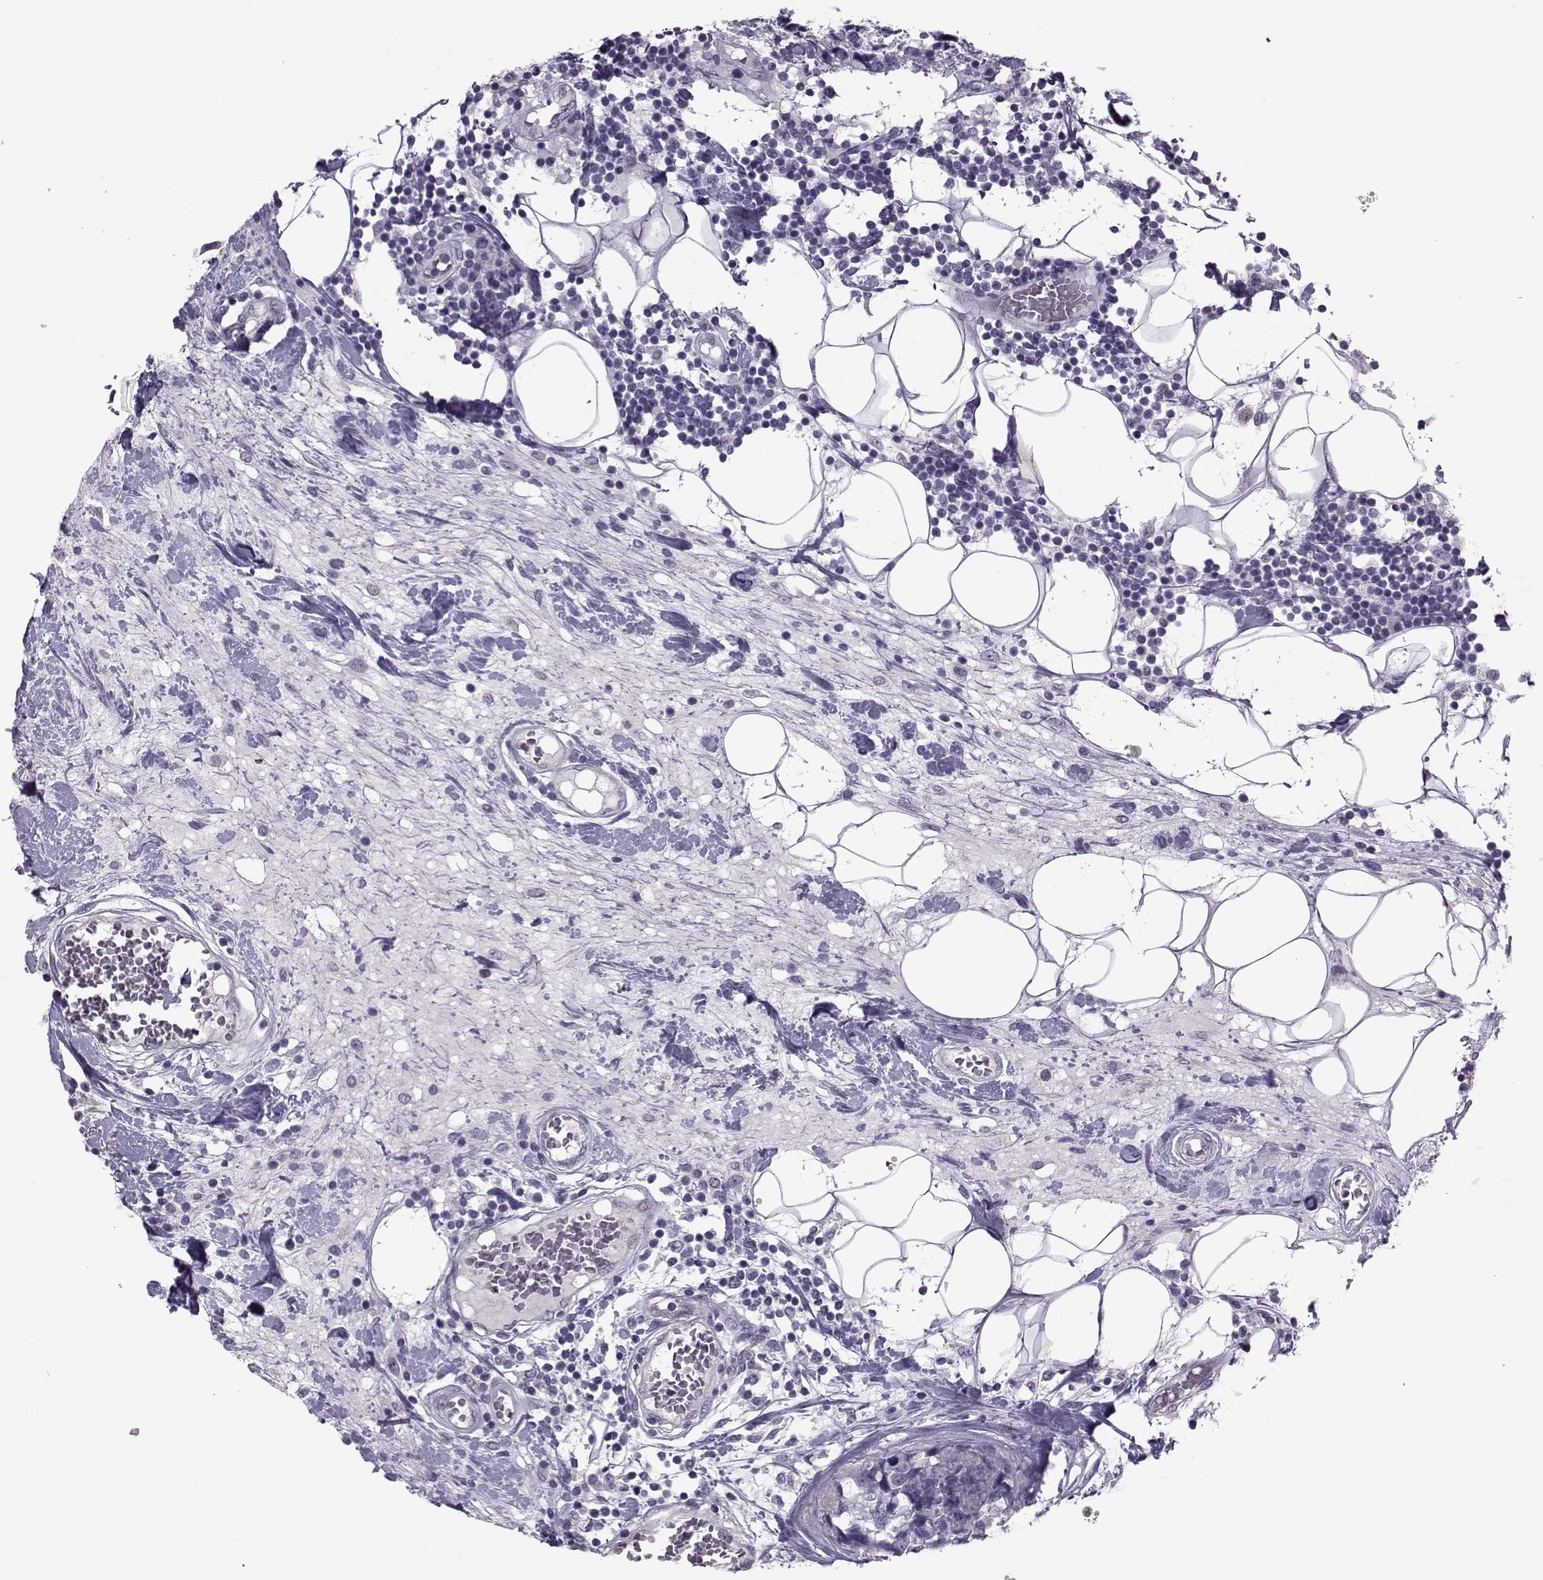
{"staining": {"intensity": "negative", "quantity": "none", "location": "none"}, "tissue": "breast cancer", "cell_type": "Tumor cells", "image_type": "cancer", "snomed": [{"axis": "morphology", "description": "Lobular carcinoma"}, {"axis": "topography", "description": "Breast"}], "caption": "High power microscopy image of an IHC micrograph of breast lobular carcinoma, revealing no significant expression in tumor cells.", "gene": "ASRGL1", "patient": {"sex": "female", "age": 59}}